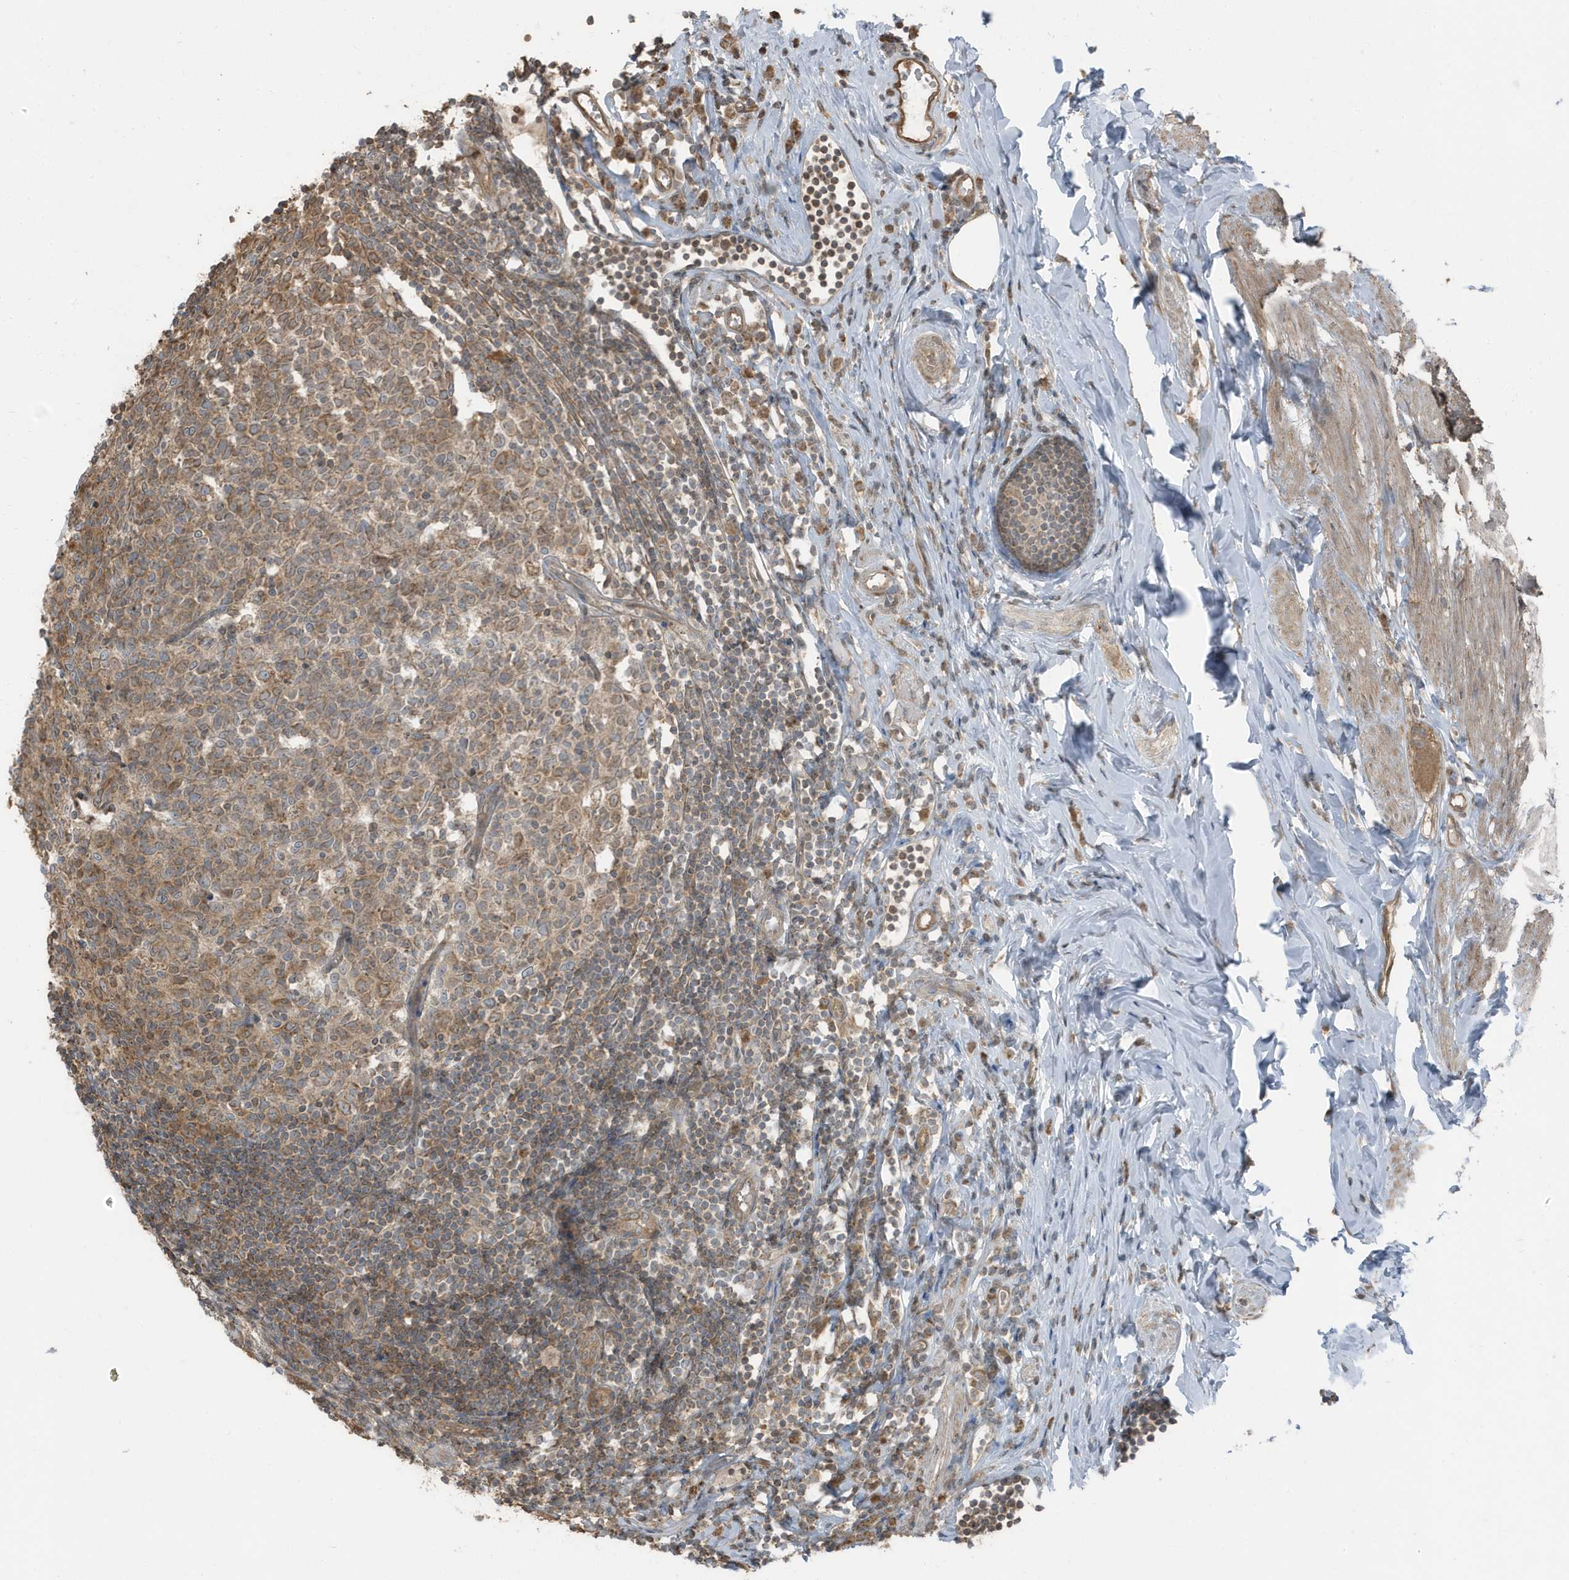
{"staining": {"intensity": "moderate", "quantity": ">75%", "location": "cytoplasmic/membranous"}, "tissue": "appendix", "cell_type": "Glandular cells", "image_type": "normal", "snomed": [{"axis": "morphology", "description": "Normal tissue, NOS"}, {"axis": "topography", "description": "Appendix"}], "caption": "Protein analysis of unremarkable appendix shows moderate cytoplasmic/membranous staining in about >75% of glandular cells.", "gene": "AZI2", "patient": {"sex": "female", "age": 54}}